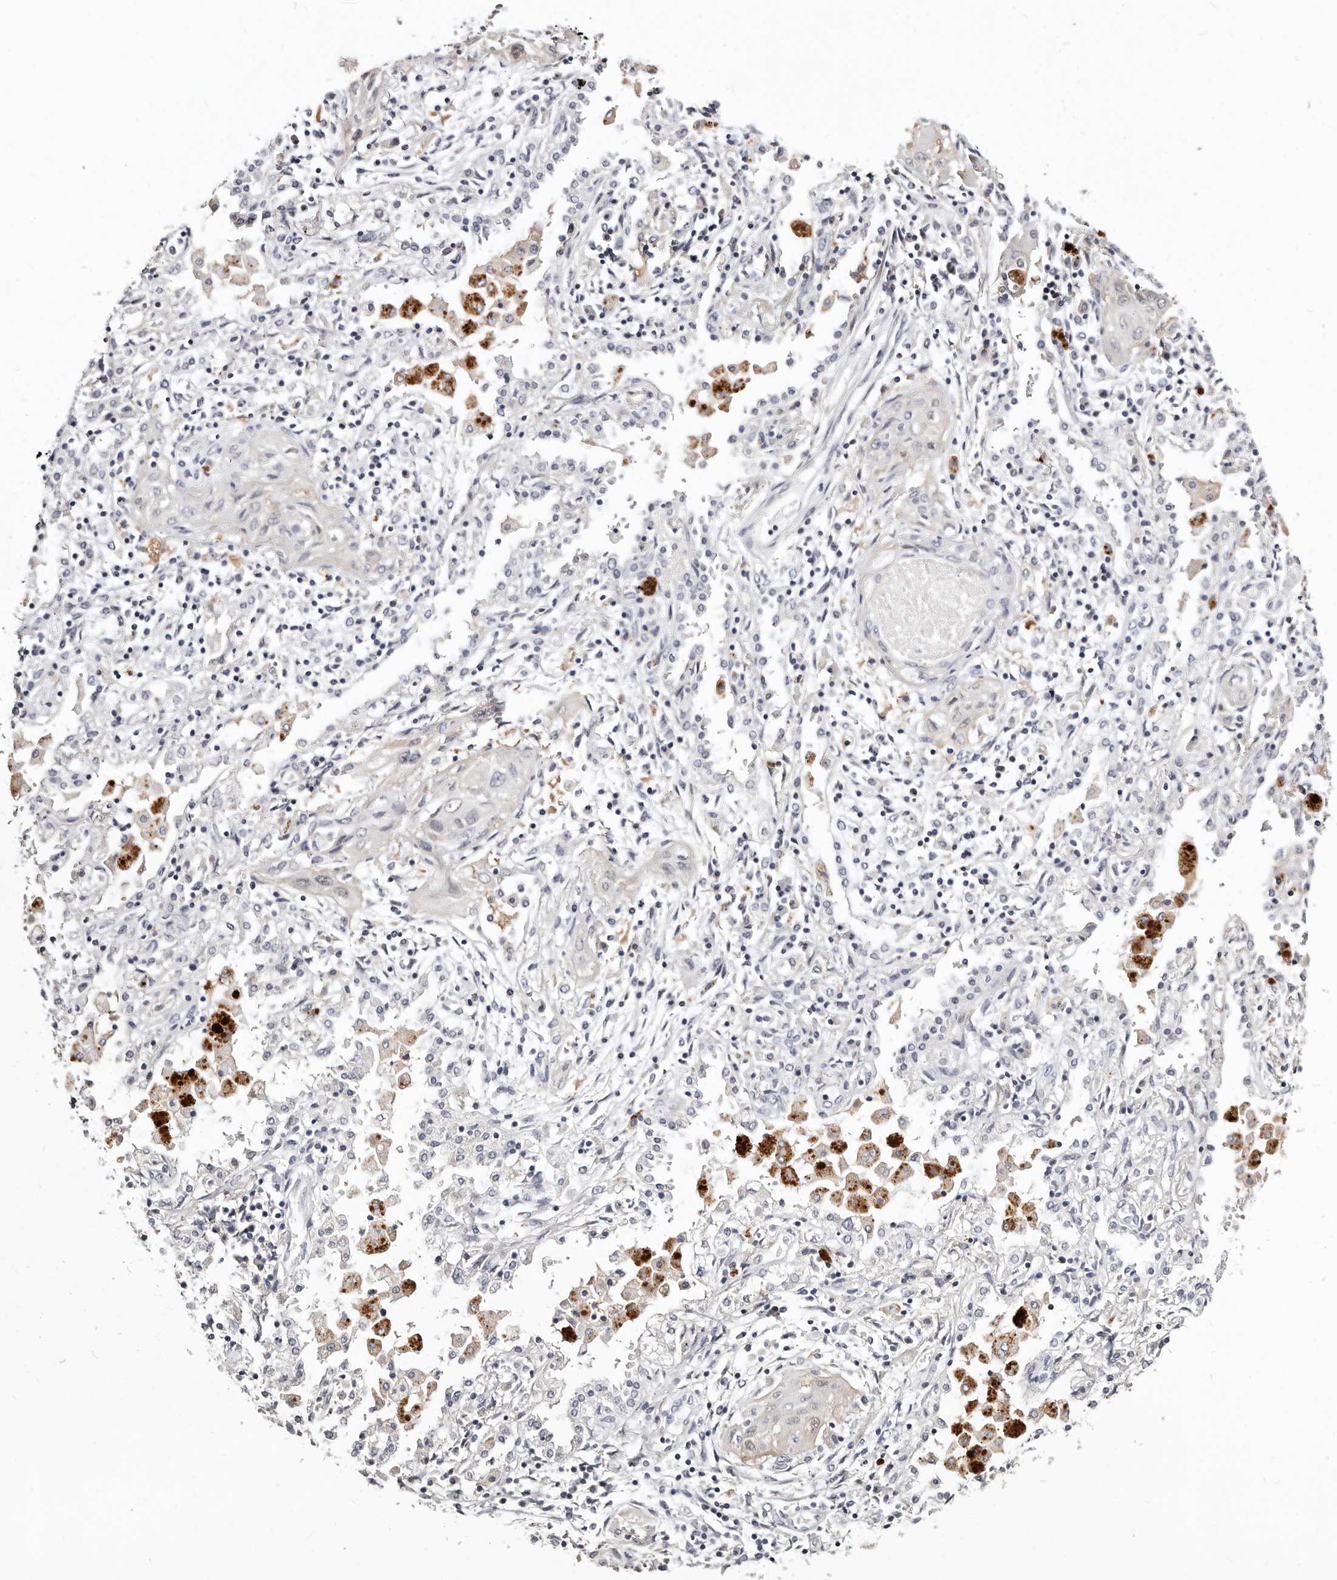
{"staining": {"intensity": "negative", "quantity": "none", "location": "none"}, "tissue": "lung cancer", "cell_type": "Tumor cells", "image_type": "cancer", "snomed": [{"axis": "morphology", "description": "Squamous cell carcinoma, NOS"}, {"axis": "topography", "description": "Lung"}], "caption": "Tumor cells show no significant protein positivity in squamous cell carcinoma (lung). (Immunohistochemistry (ihc), brightfield microscopy, high magnification).", "gene": "MRPS33", "patient": {"sex": "female", "age": 47}}